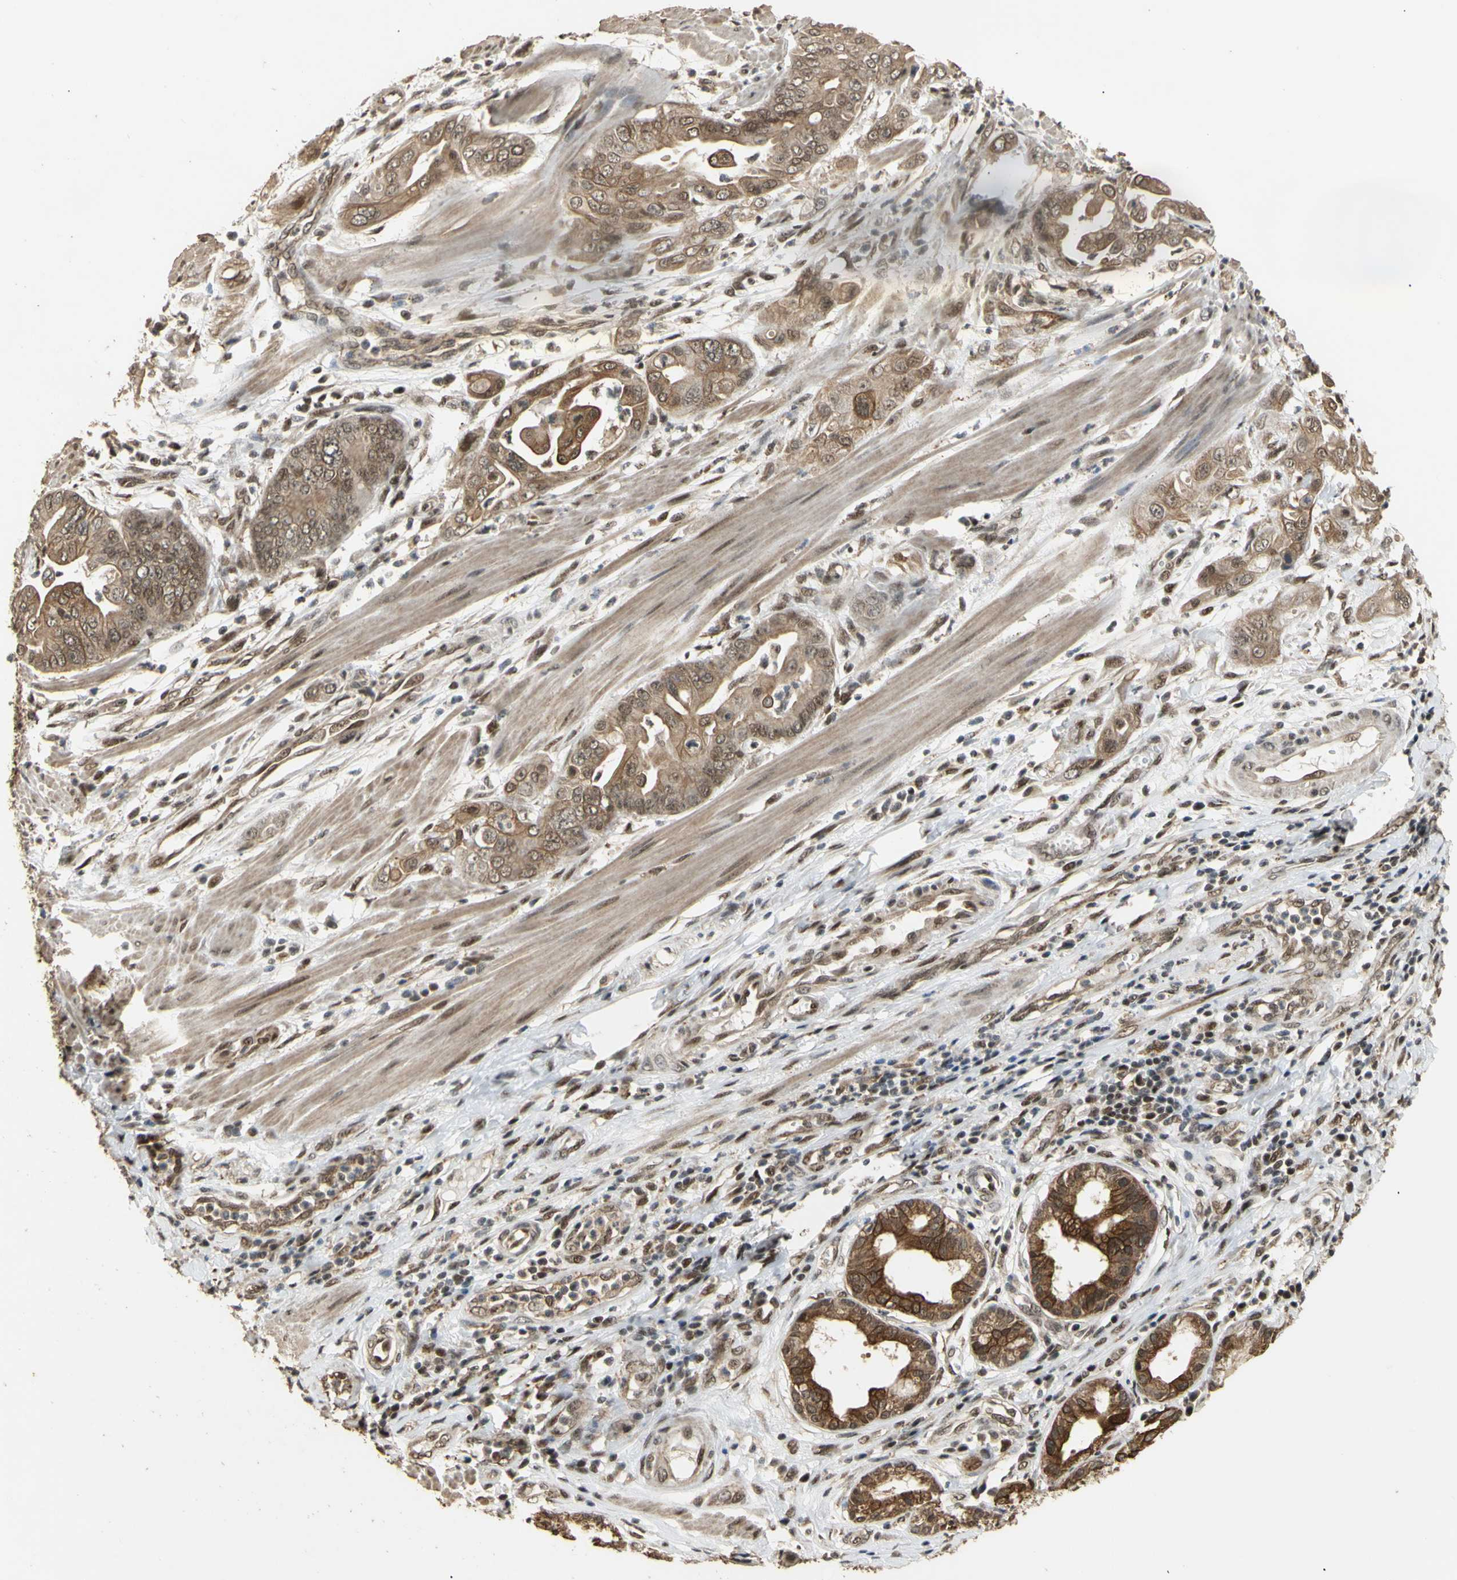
{"staining": {"intensity": "moderate", "quantity": ">75%", "location": "cytoplasmic/membranous"}, "tissue": "pancreatic cancer", "cell_type": "Tumor cells", "image_type": "cancer", "snomed": [{"axis": "morphology", "description": "Adenocarcinoma, NOS"}, {"axis": "topography", "description": "Pancreas"}], "caption": "There is medium levels of moderate cytoplasmic/membranous positivity in tumor cells of pancreatic cancer (adenocarcinoma), as demonstrated by immunohistochemical staining (brown color).", "gene": "GTF2E2", "patient": {"sex": "female", "age": 75}}